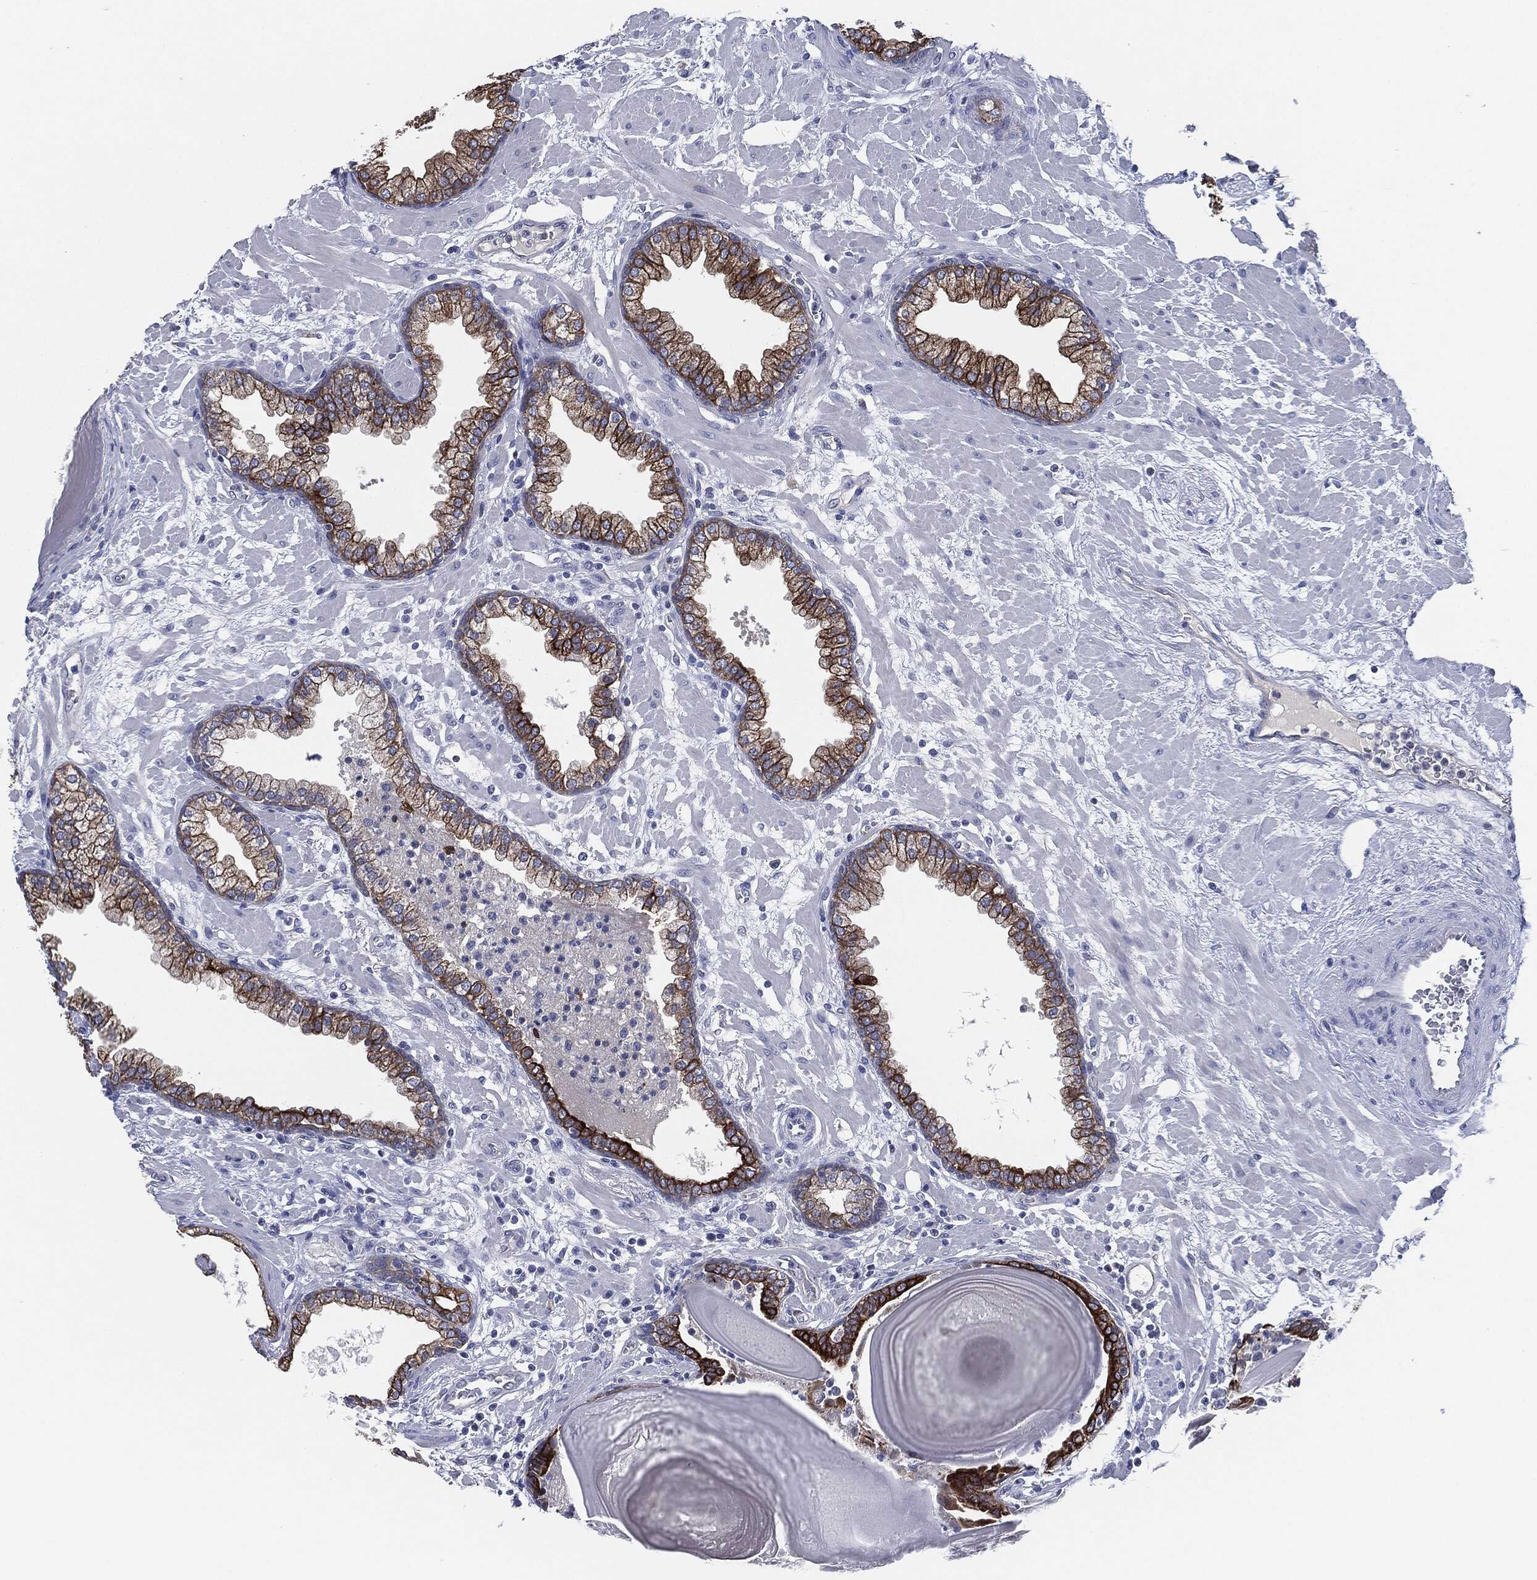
{"staining": {"intensity": "strong", "quantity": "25%-75%", "location": "cytoplasmic/membranous"}, "tissue": "prostate", "cell_type": "Glandular cells", "image_type": "normal", "snomed": [{"axis": "morphology", "description": "Normal tissue, NOS"}, {"axis": "topography", "description": "Prostate"}], "caption": "Strong cytoplasmic/membranous positivity for a protein is present in approximately 25%-75% of glandular cells of normal prostate using IHC.", "gene": "SHROOM2", "patient": {"sex": "male", "age": 63}}